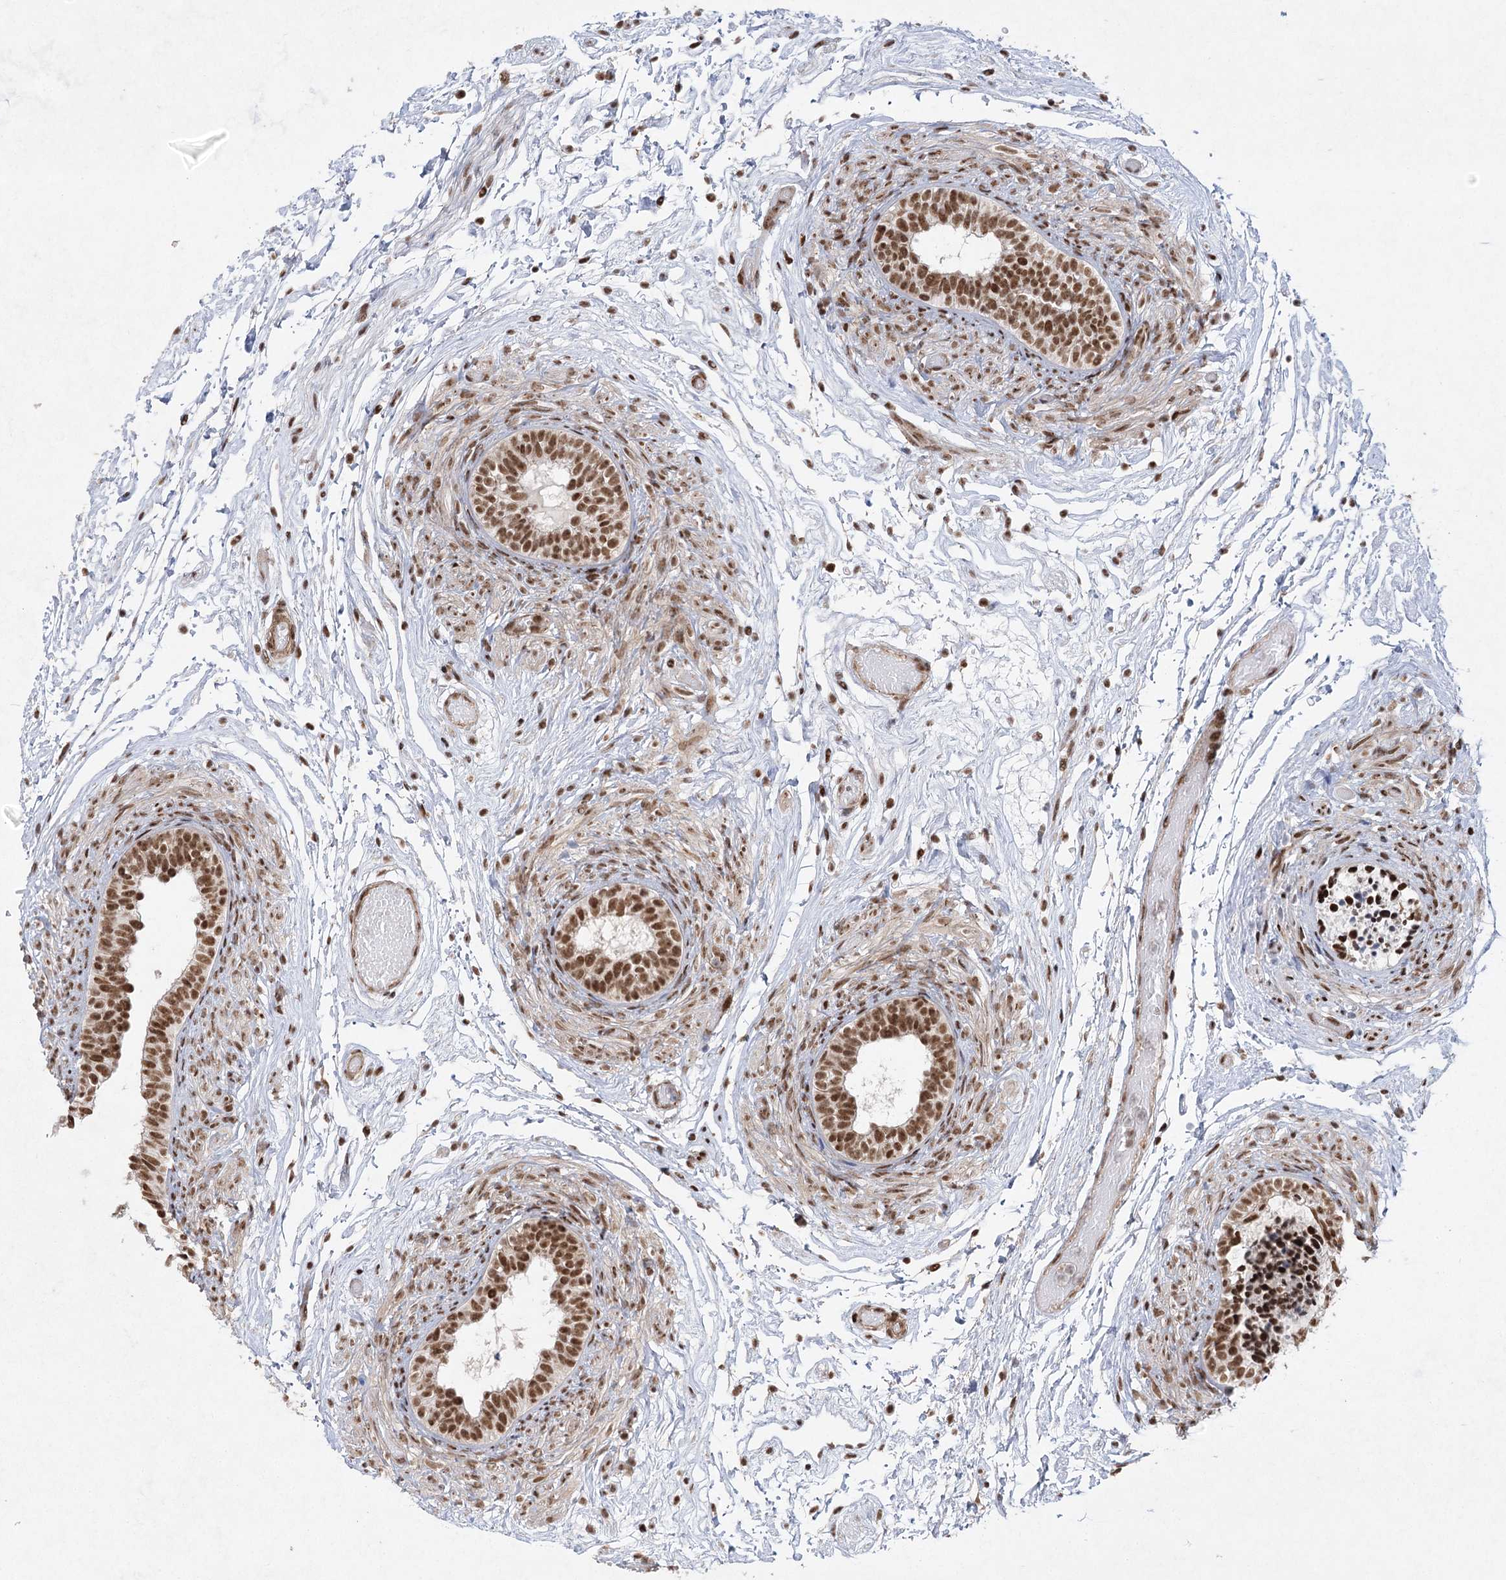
{"staining": {"intensity": "strong", "quantity": ">75%", "location": "cytoplasmic/membranous,nuclear"}, "tissue": "epididymis", "cell_type": "Glandular cells", "image_type": "normal", "snomed": [{"axis": "morphology", "description": "Normal tissue, NOS"}, {"axis": "topography", "description": "Epididymis"}], "caption": "IHC staining of benign epididymis, which shows high levels of strong cytoplasmic/membranous,nuclear expression in about >75% of glandular cells indicating strong cytoplasmic/membranous,nuclear protein staining. The staining was performed using DAB (brown) for protein detection and nuclei were counterstained in hematoxylin (blue).", "gene": "ZCCHC8", "patient": {"sex": "male", "age": 5}}